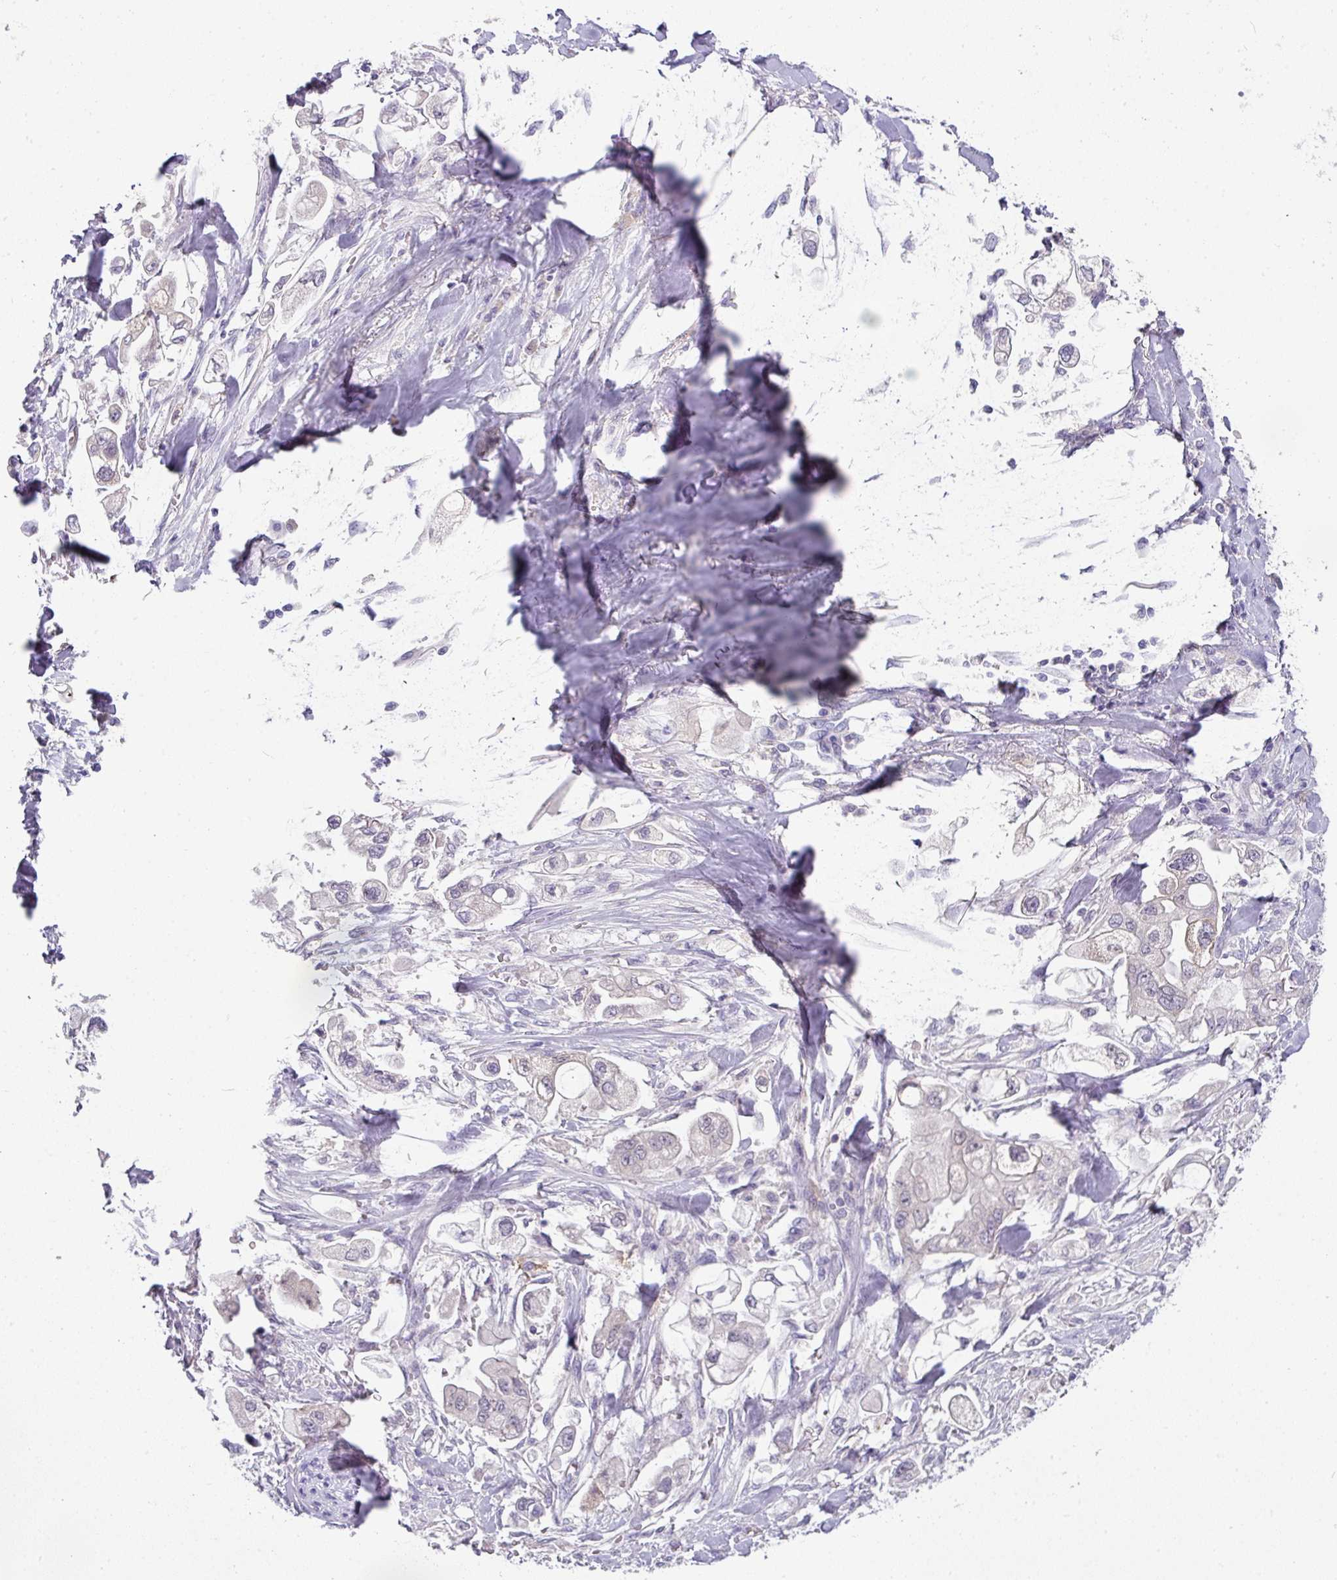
{"staining": {"intensity": "negative", "quantity": "none", "location": "none"}, "tissue": "stomach cancer", "cell_type": "Tumor cells", "image_type": "cancer", "snomed": [{"axis": "morphology", "description": "Adenocarcinoma, NOS"}, {"axis": "topography", "description": "Stomach"}], "caption": "High power microscopy image of an immunohistochemistry histopathology image of adenocarcinoma (stomach), revealing no significant expression in tumor cells.", "gene": "FGF17", "patient": {"sex": "male", "age": 62}}